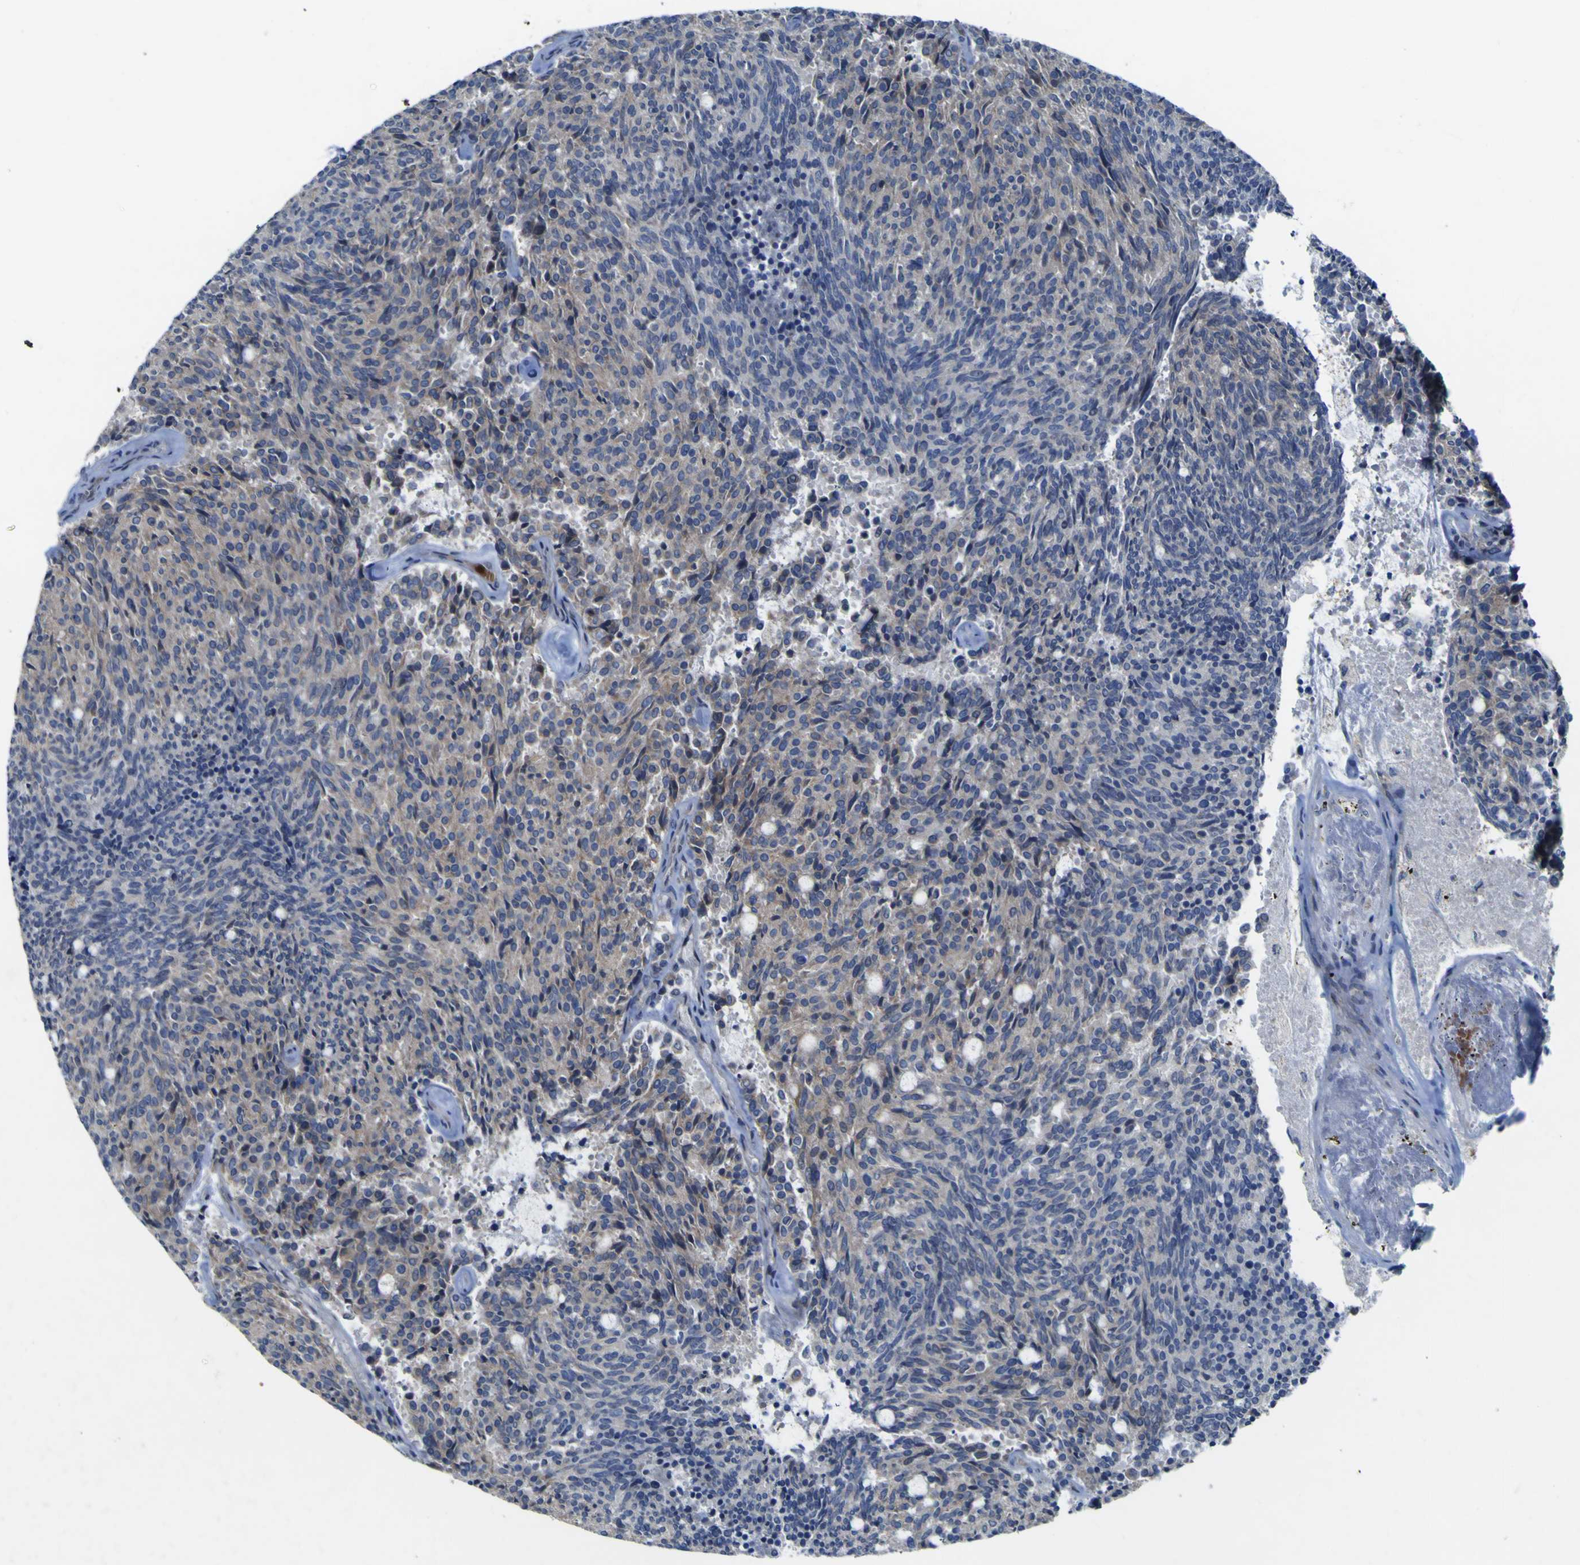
{"staining": {"intensity": "weak", "quantity": "<25%", "location": "cytoplasmic/membranous"}, "tissue": "carcinoid", "cell_type": "Tumor cells", "image_type": "cancer", "snomed": [{"axis": "morphology", "description": "Carcinoid, malignant, NOS"}, {"axis": "topography", "description": "Pancreas"}], "caption": "The histopathology image shows no staining of tumor cells in malignant carcinoid. (Immunohistochemistry (ihc), brightfield microscopy, high magnification).", "gene": "NAV1", "patient": {"sex": "female", "age": 54}}